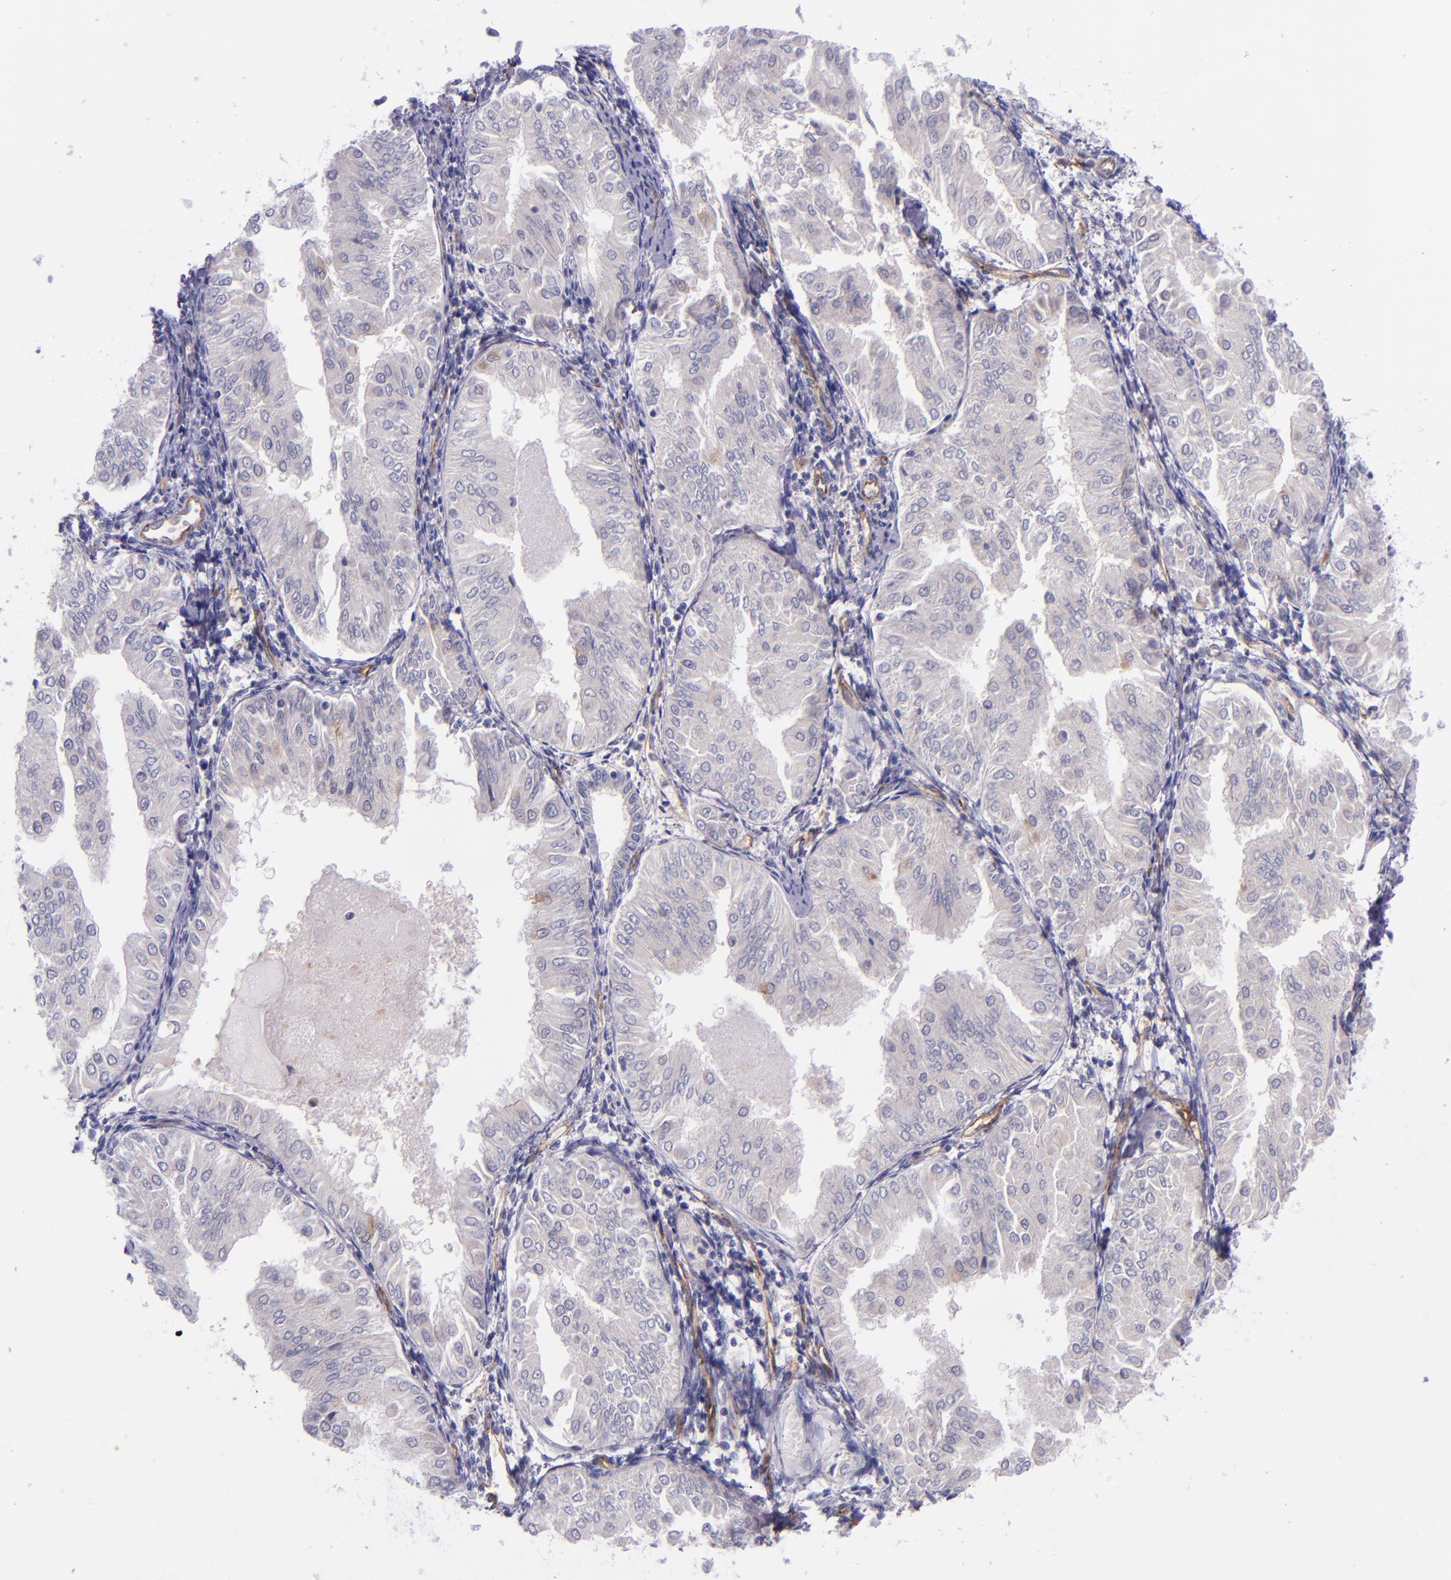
{"staining": {"intensity": "negative", "quantity": "none", "location": "none"}, "tissue": "endometrial cancer", "cell_type": "Tumor cells", "image_type": "cancer", "snomed": [{"axis": "morphology", "description": "Adenocarcinoma, NOS"}, {"axis": "topography", "description": "Endometrium"}], "caption": "A high-resolution histopathology image shows IHC staining of endometrial adenocarcinoma, which shows no significant staining in tumor cells.", "gene": "NOS3", "patient": {"sex": "female", "age": 53}}